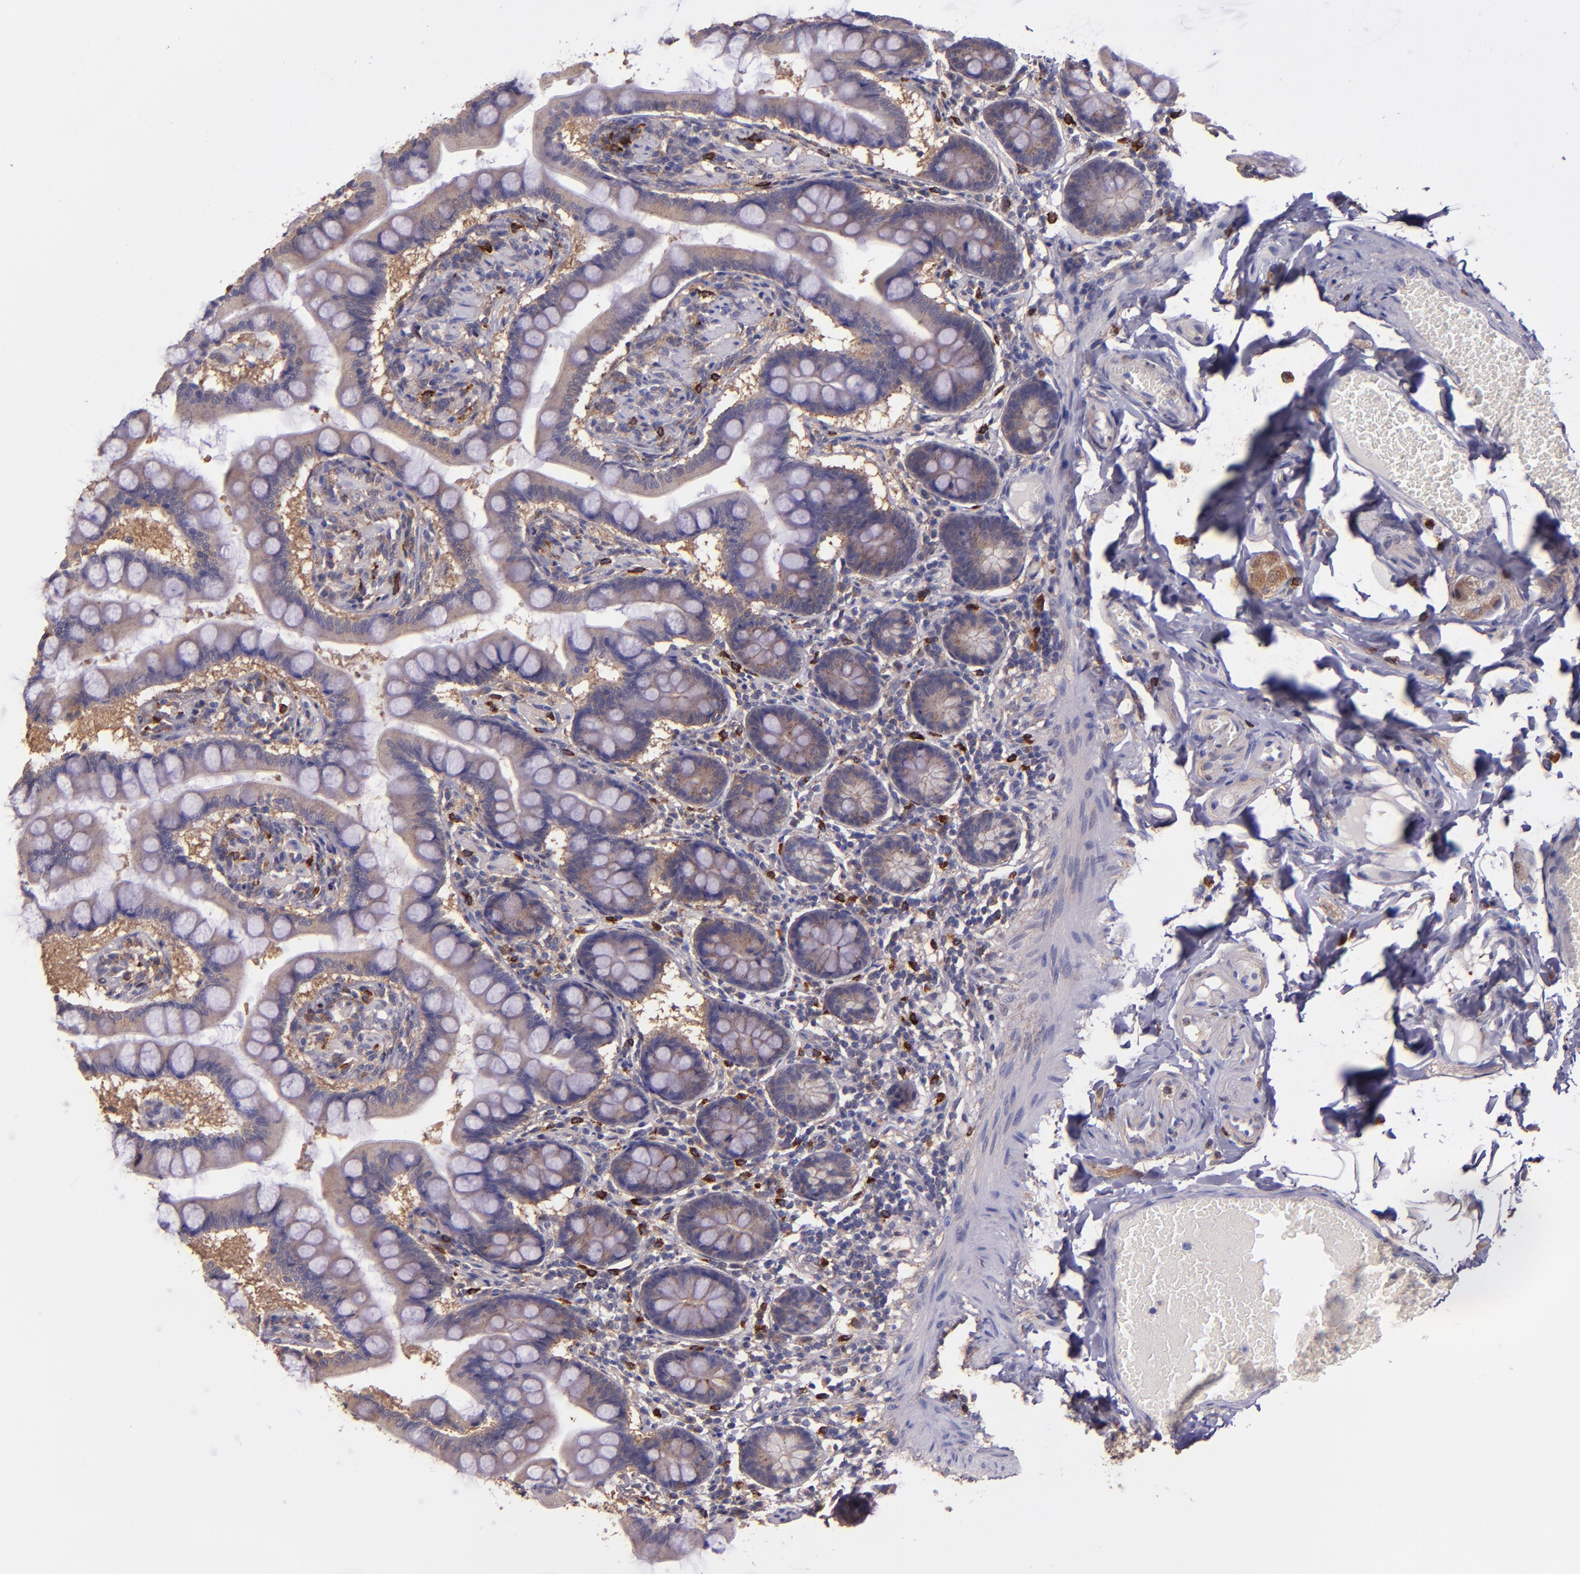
{"staining": {"intensity": "moderate", "quantity": ">75%", "location": "cytoplasmic/membranous"}, "tissue": "small intestine", "cell_type": "Glandular cells", "image_type": "normal", "snomed": [{"axis": "morphology", "description": "Normal tissue, NOS"}, {"axis": "topography", "description": "Small intestine"}], "caption": "Approximately >75% of glandular cells in benign small intestine exhibit moderate cytoplasmic/membranous protein expression as visualized by brown immunohistochemical staining.", "gene": "WASH6P", "patient": {"sex": "male", "age": 41}}